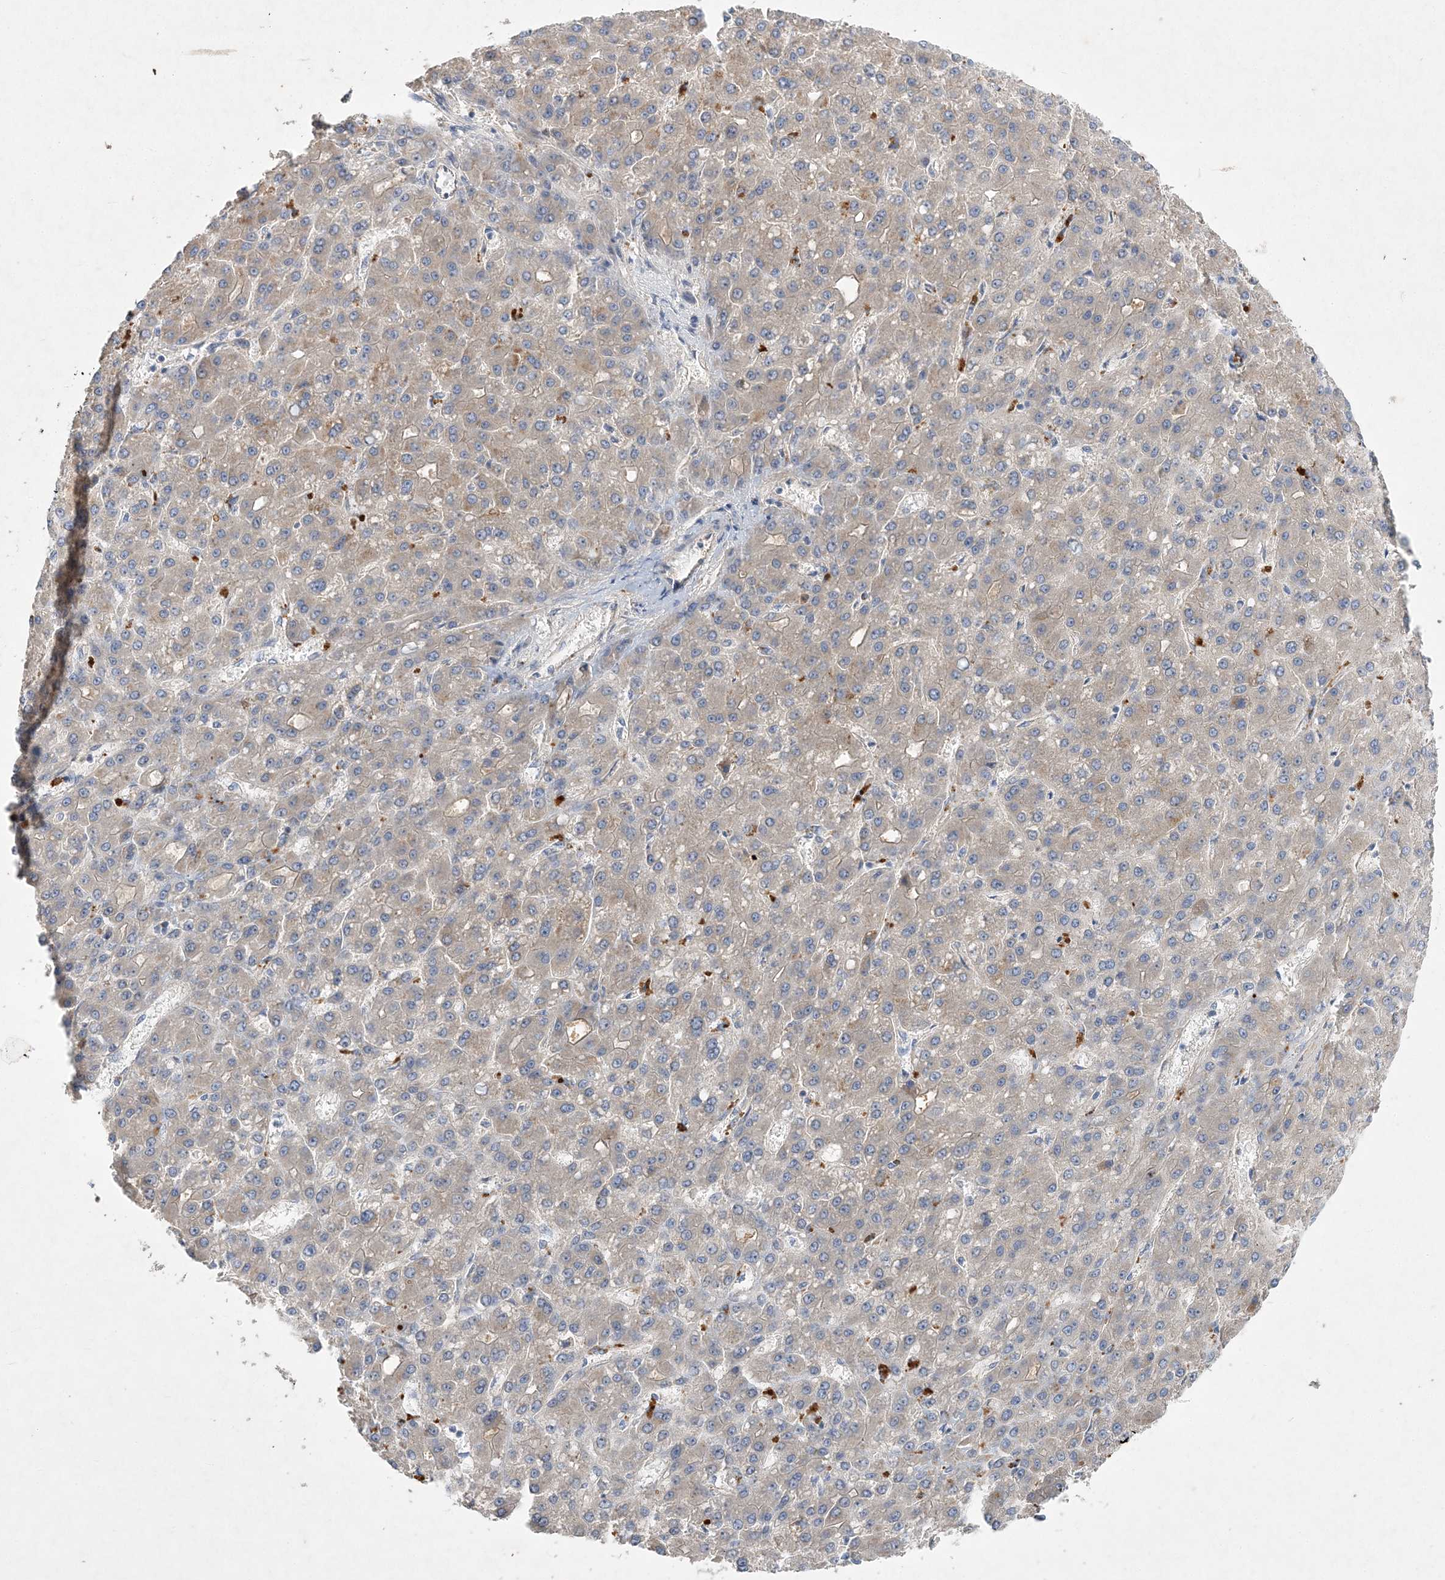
{"staining": {"intensity": "weak", "quantity": "25%-75%", "location": "cytoplasmic/membranous"}, "tissue": "liver cancer", "cell_type": "Tumor cells", "image_type": "cancer", "snomed": [{"axis": "morphology", "description": "Carcinoma, Hepatocellular, NOS"}, {"axis": "topography", "description": "Liver"}], "caption": "Brown immunohistochemical staining in hepatocellular carcinoma (liver) shows weak cytoplasmic/membranous positivity in approximately 25%-75% of tumor cells.", "gene": "ADCK2", "patient": {"sex": "male", "age": 67}}